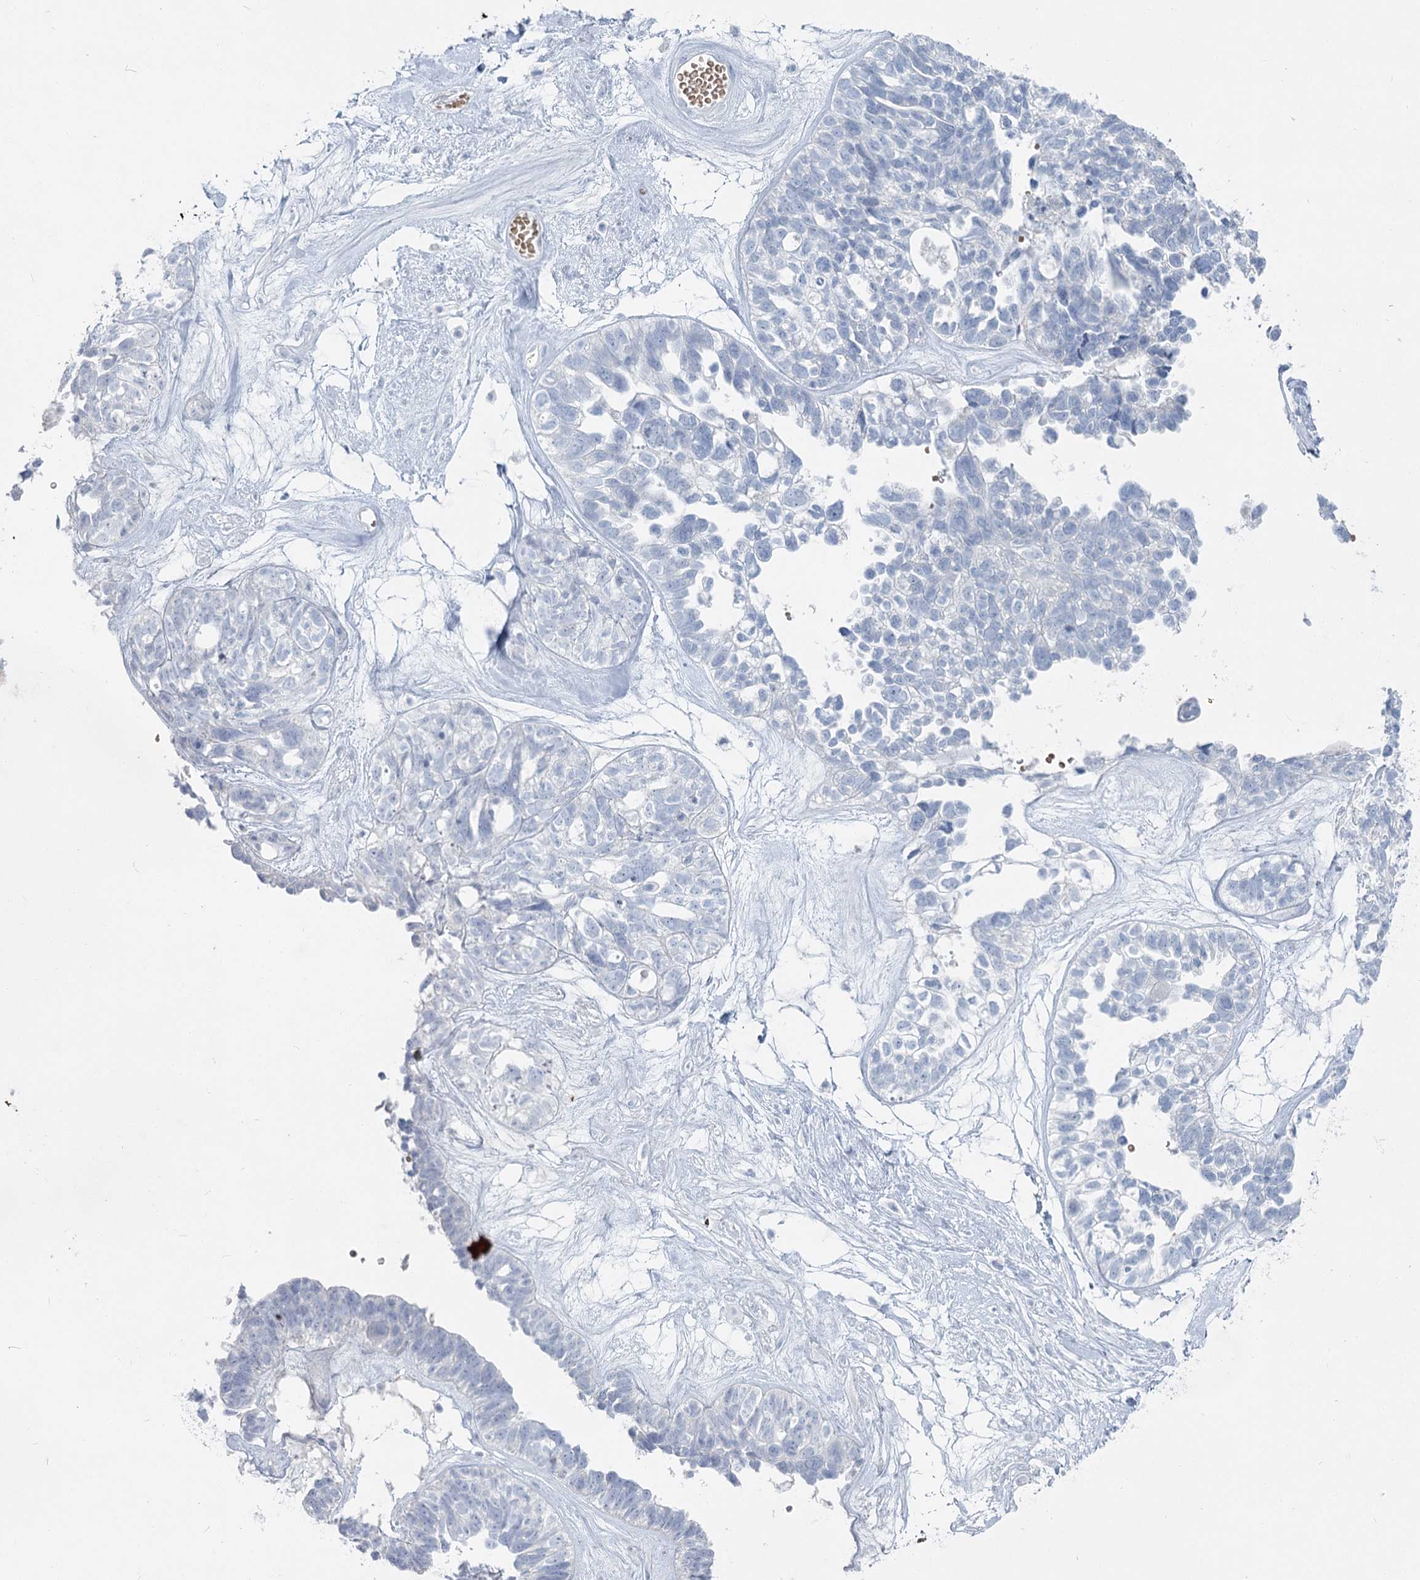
{"staining": {"intensity": "negative", "quantity": "none", "location": "none"}, "tissue": "ovarian cancer", "cell_type": "Tumor cells", "image_type": "cancer", "snomed": [{"axis": "morphology", "description": "Cystadenocarcinoma, serous, NOS"}, {"axis": "topography", "description": "Ovary"}], "caption": "Tumor cells are negative for protein expression in human serous cystadenocarcinoma (ovarian).", "gene": "IFIT5", "patient": {"sex": "female", "age": 79}}